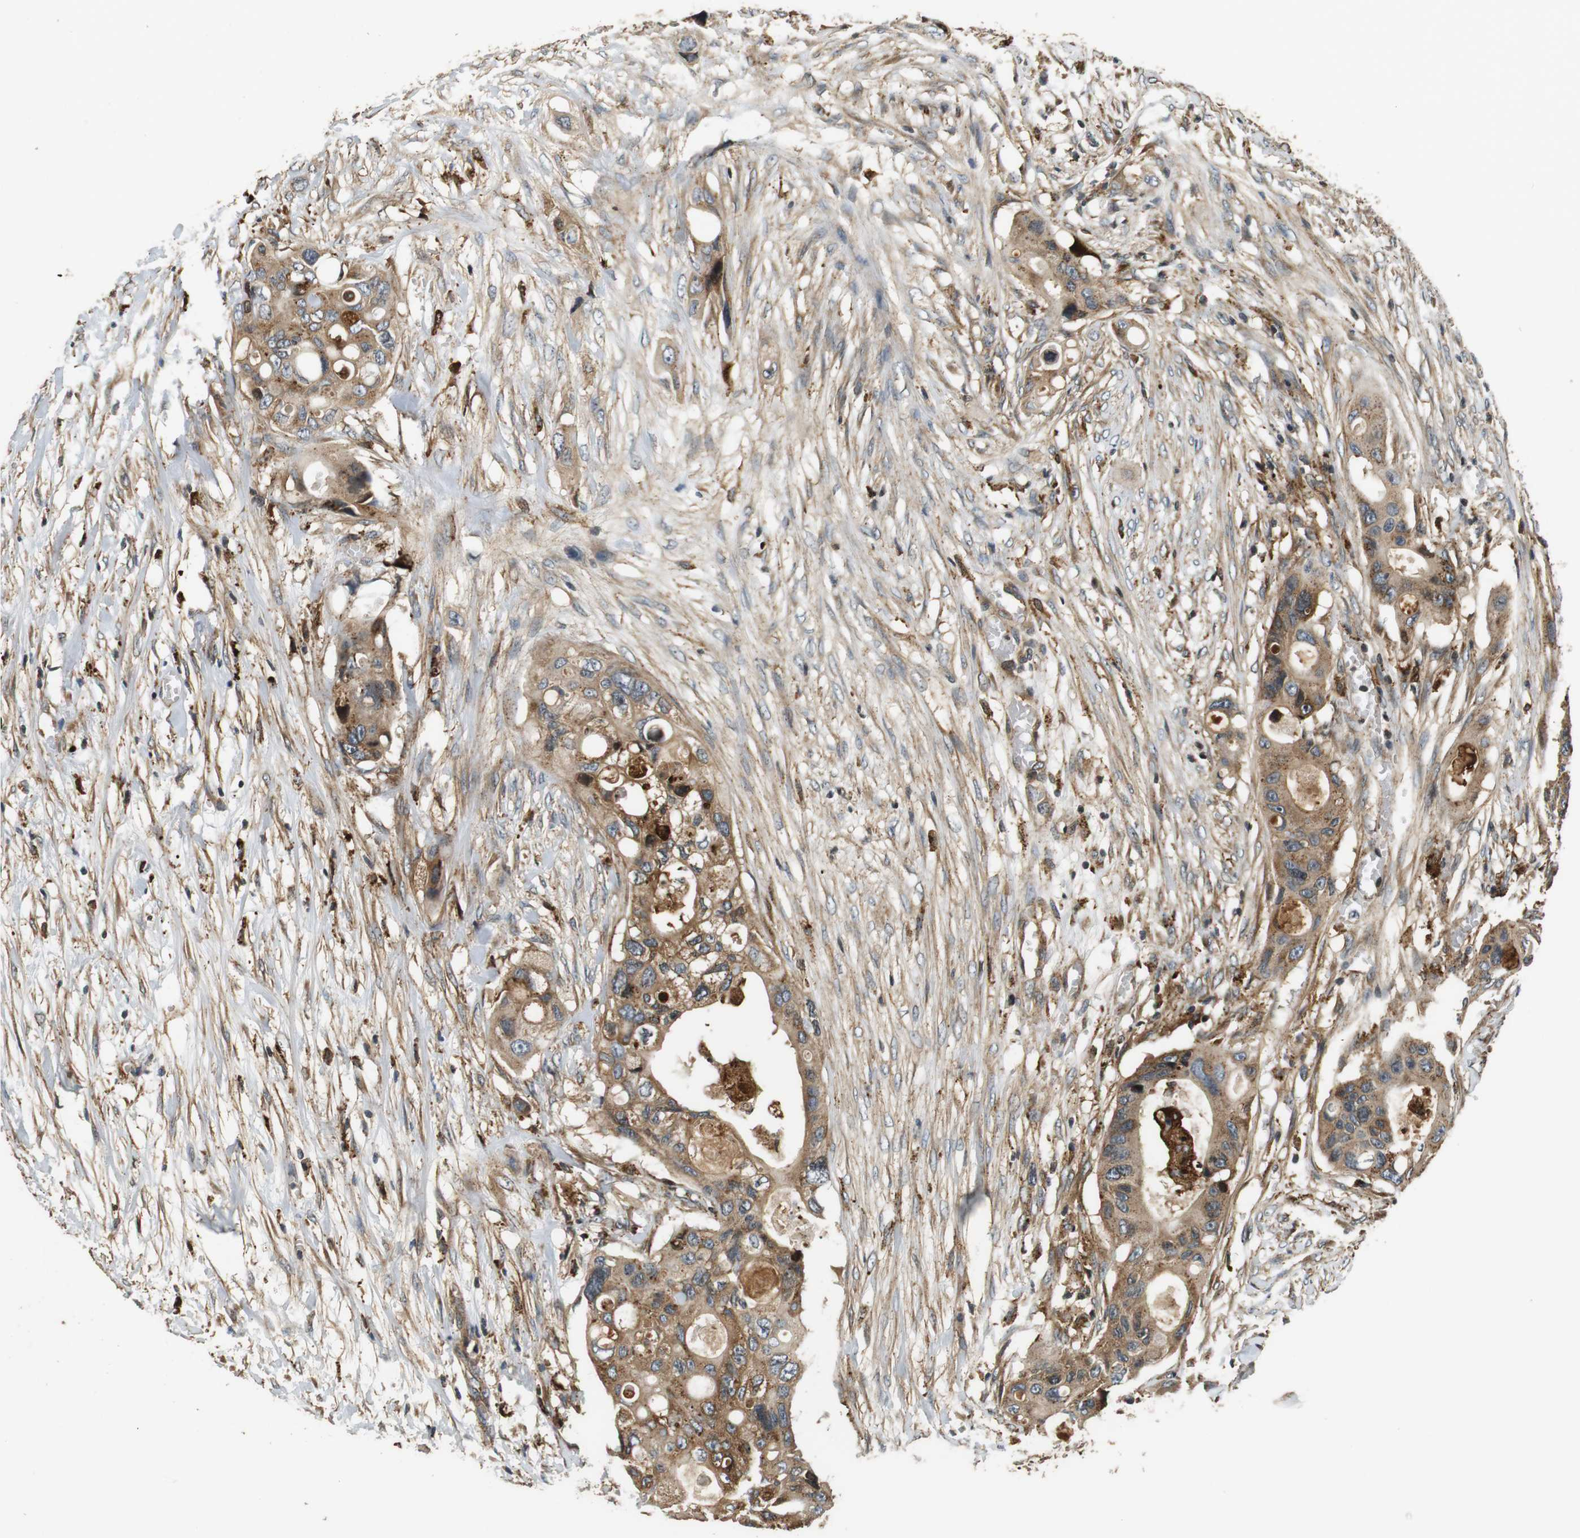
{"staining": {"intensity": "moderate", "quantity": ">75%", "location": "cytoplasmic/membranous"}, "tissue": "colorectal cancer", "cell_type": "Tumor cells", "image_type": "cancer", "snomed": [{"axis": "morphology", "description": "Adenocarcinoma, NOS"}, {"axis": "topography", "description": "Colon"}], "caption": "This histopathology image demonstrates immunohistochemistry (IHC) staining of human colorectal cancer (adenocarcinoma), with medium moderate cytoplasmic/membranous staining in about >75% of tumor cells.", "gene": "TXNRD1", "patient": {"sex": "female", "age": 57}}